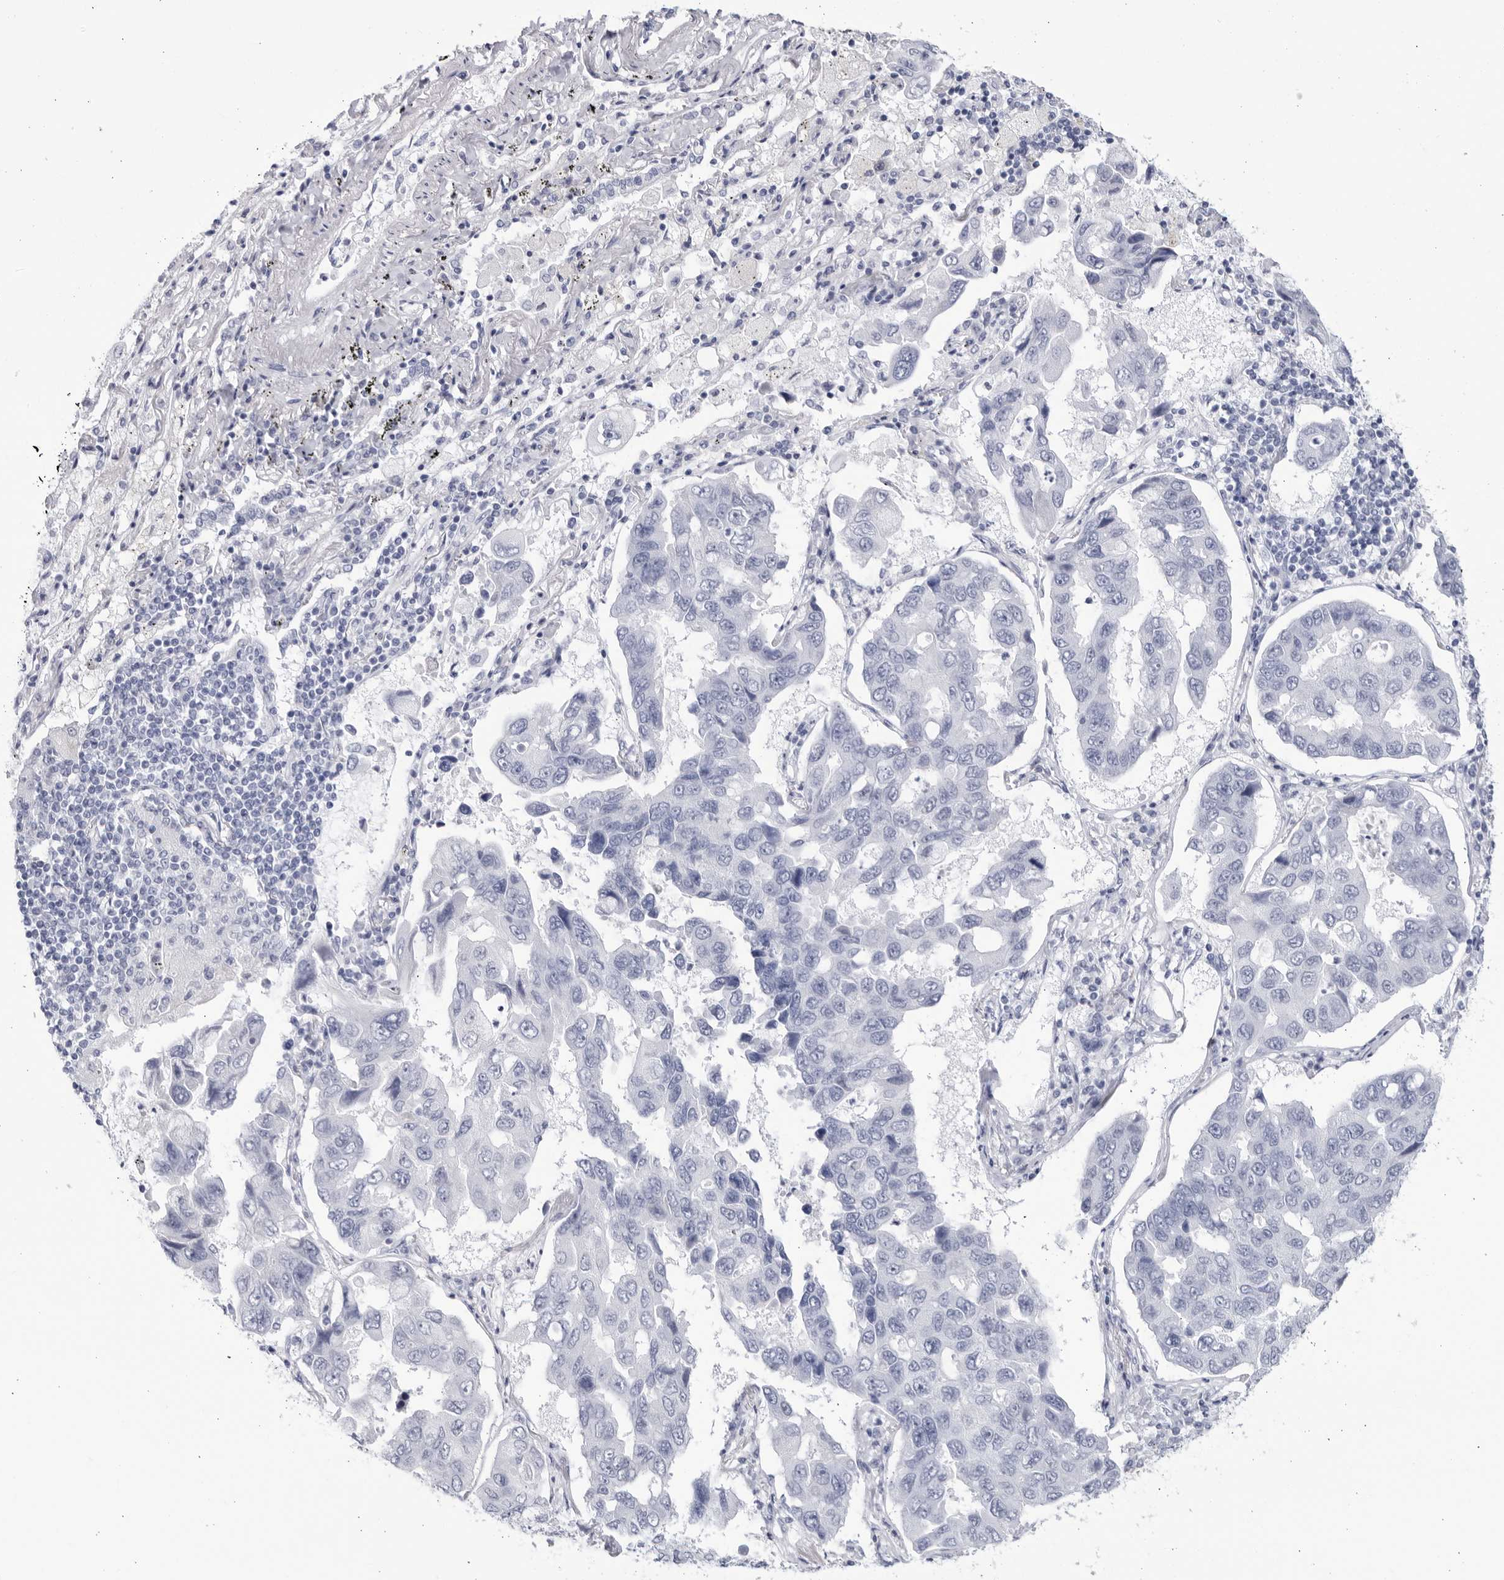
{"staining": {"intensity": "negative", "quantity": "none", "location": "none"}, "tissue": "lung cancer", "cell_type": "Tumor cells", "image_type": "cancer", "snomed": [{"axis": "morphology", "description": "Adenocarcinoma, NOS"}, {"axis": "topography", "description": "Lung"}], "caption": "Tumor cells are negative for protein expression in human lung cancer (adenocarcinoma).", "gene": "CNBD1", "patient": {"sex": "male", "age": 64}}